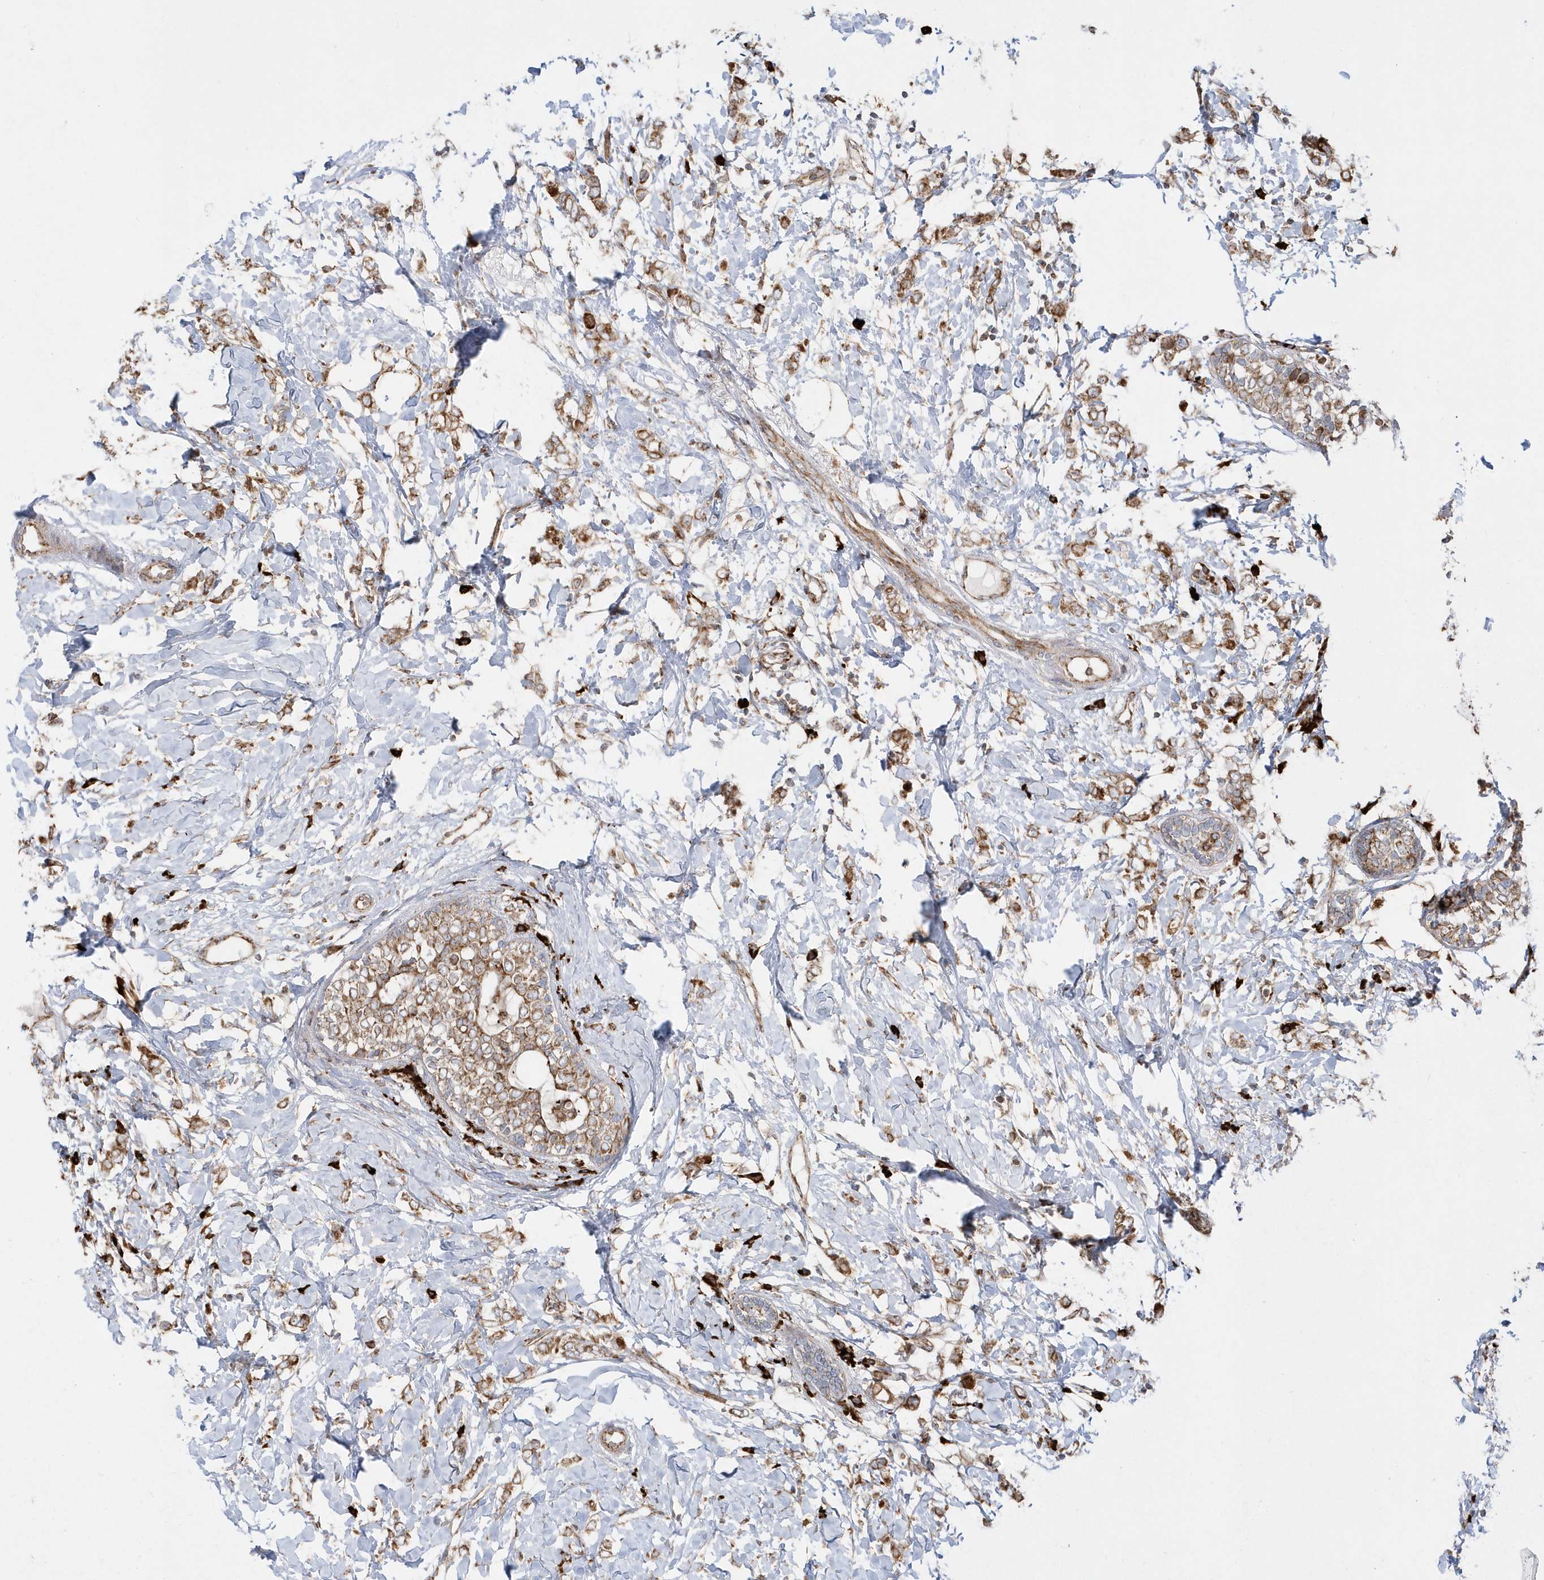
{"staining": {"intensity": "moderate", "quantity": ">75%", "location": "cytoplasmic/membranous"}, "tissue": "breast cancer", "cell_type": "Tumor cells", "image_type": "cancer", "snomed": [{"axis": "morphology", "description": "Normal tissue, NOS"}, {"axis": "morphology", "description": "Lobular carcinoma"}, {"axis": "topography", "description": "Breast"}], "caption": "Protein expression analysis of breast cancer displays moderate cytoplasmic/membranous positivity in about >75% of tumor cells.", "gene": "SH3BP2", "patient": {"sex": "female", "age": 47}}